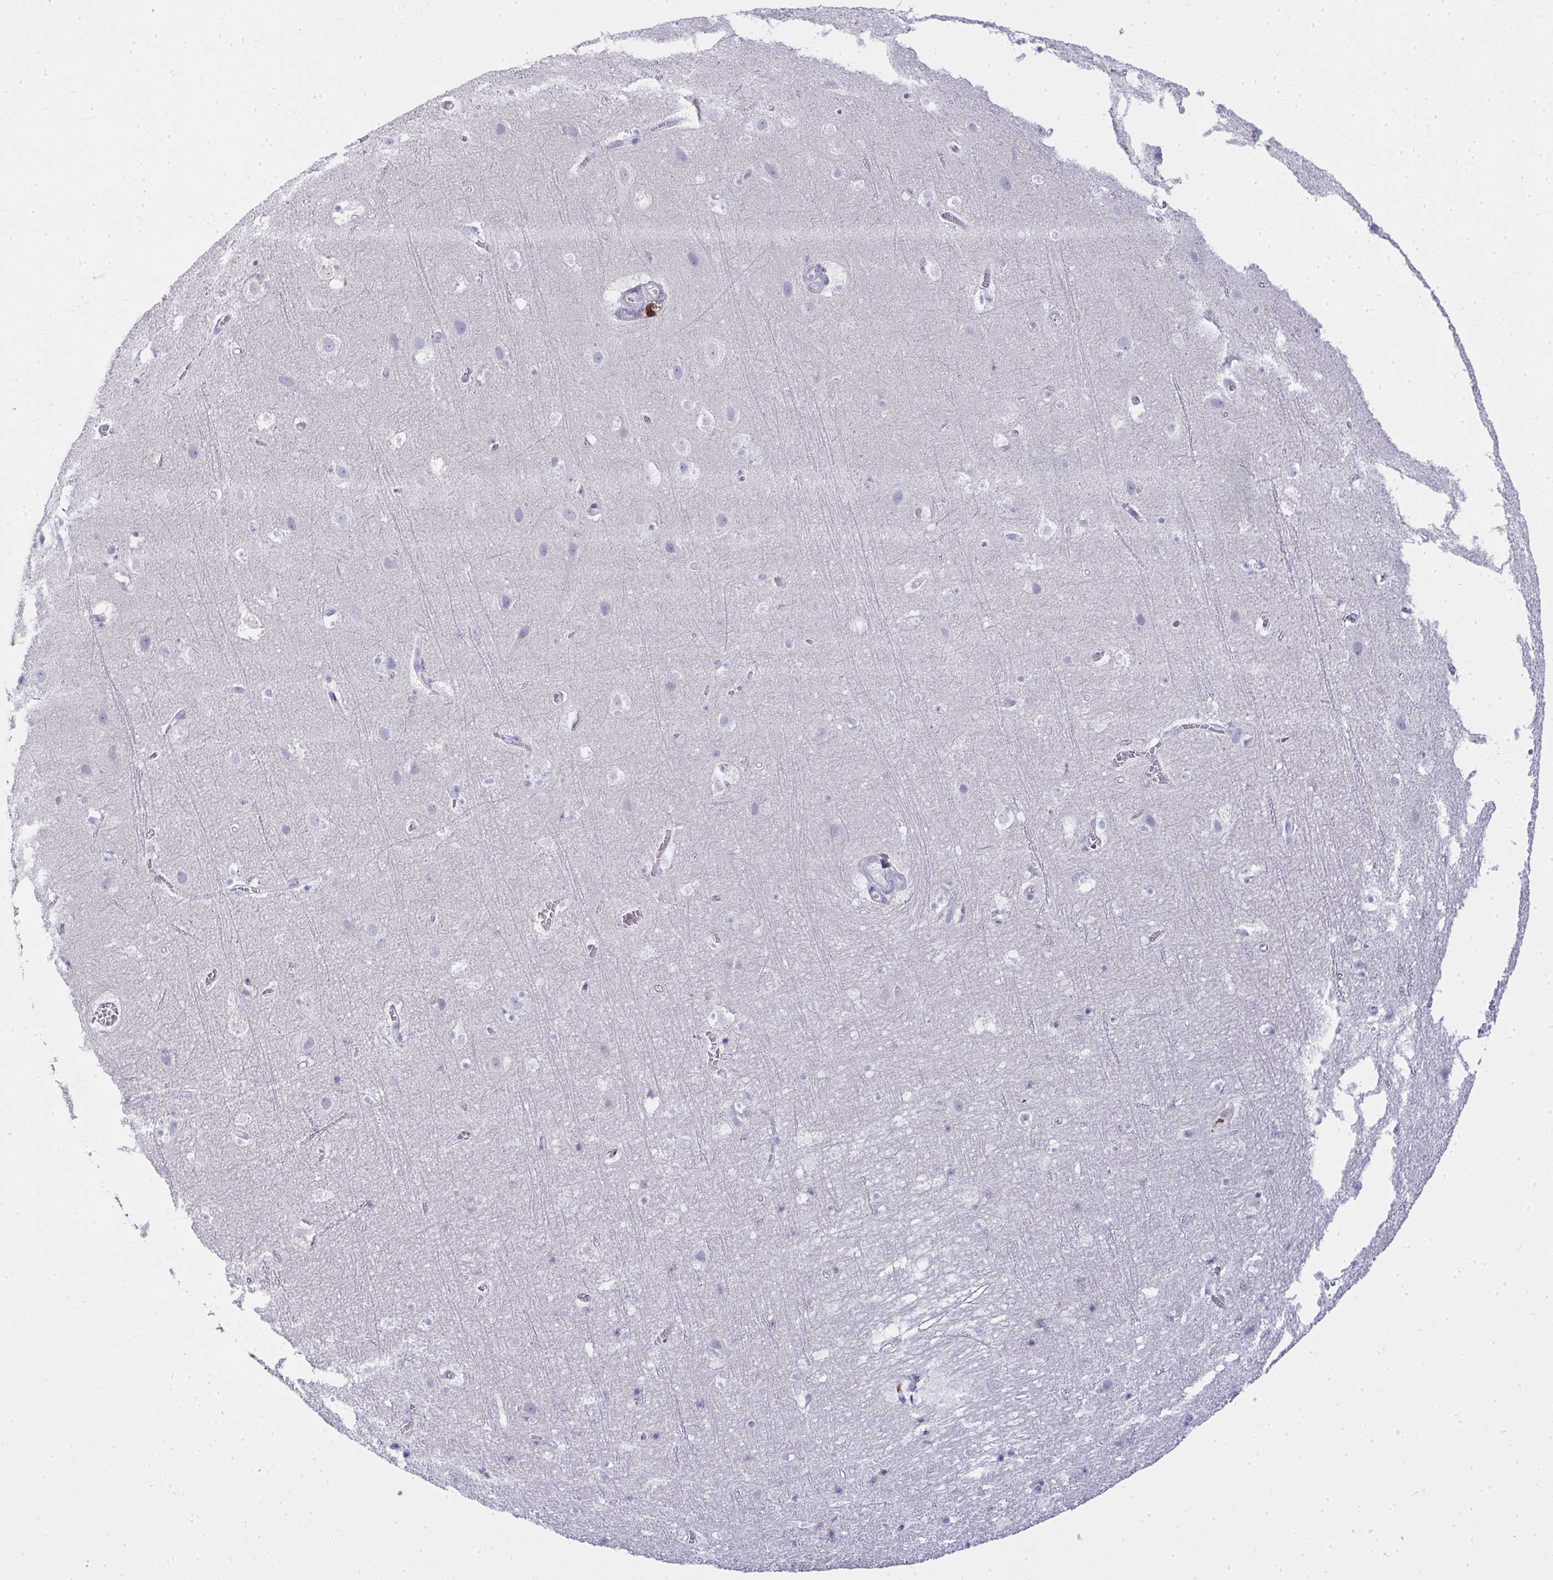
{"staining": {"intensity": "negative", "quantity": "none", "location": "none"}, "tissue": "cerebral cortex", "cell_type": "Endothelial cells", "image_type": "normal", "snomed": [{"axis": "morphology", "description": "Normal tissue, NOS"}, {"axis": "topography", "description": "Cerebral cortex"}], "caption": "Human cerebral cortex stained for a protein using immunohistochemistry shows no positivity in endothelial cells.", "gene": "ZNF182", "patient": {"sex": "female", "age": 42}}